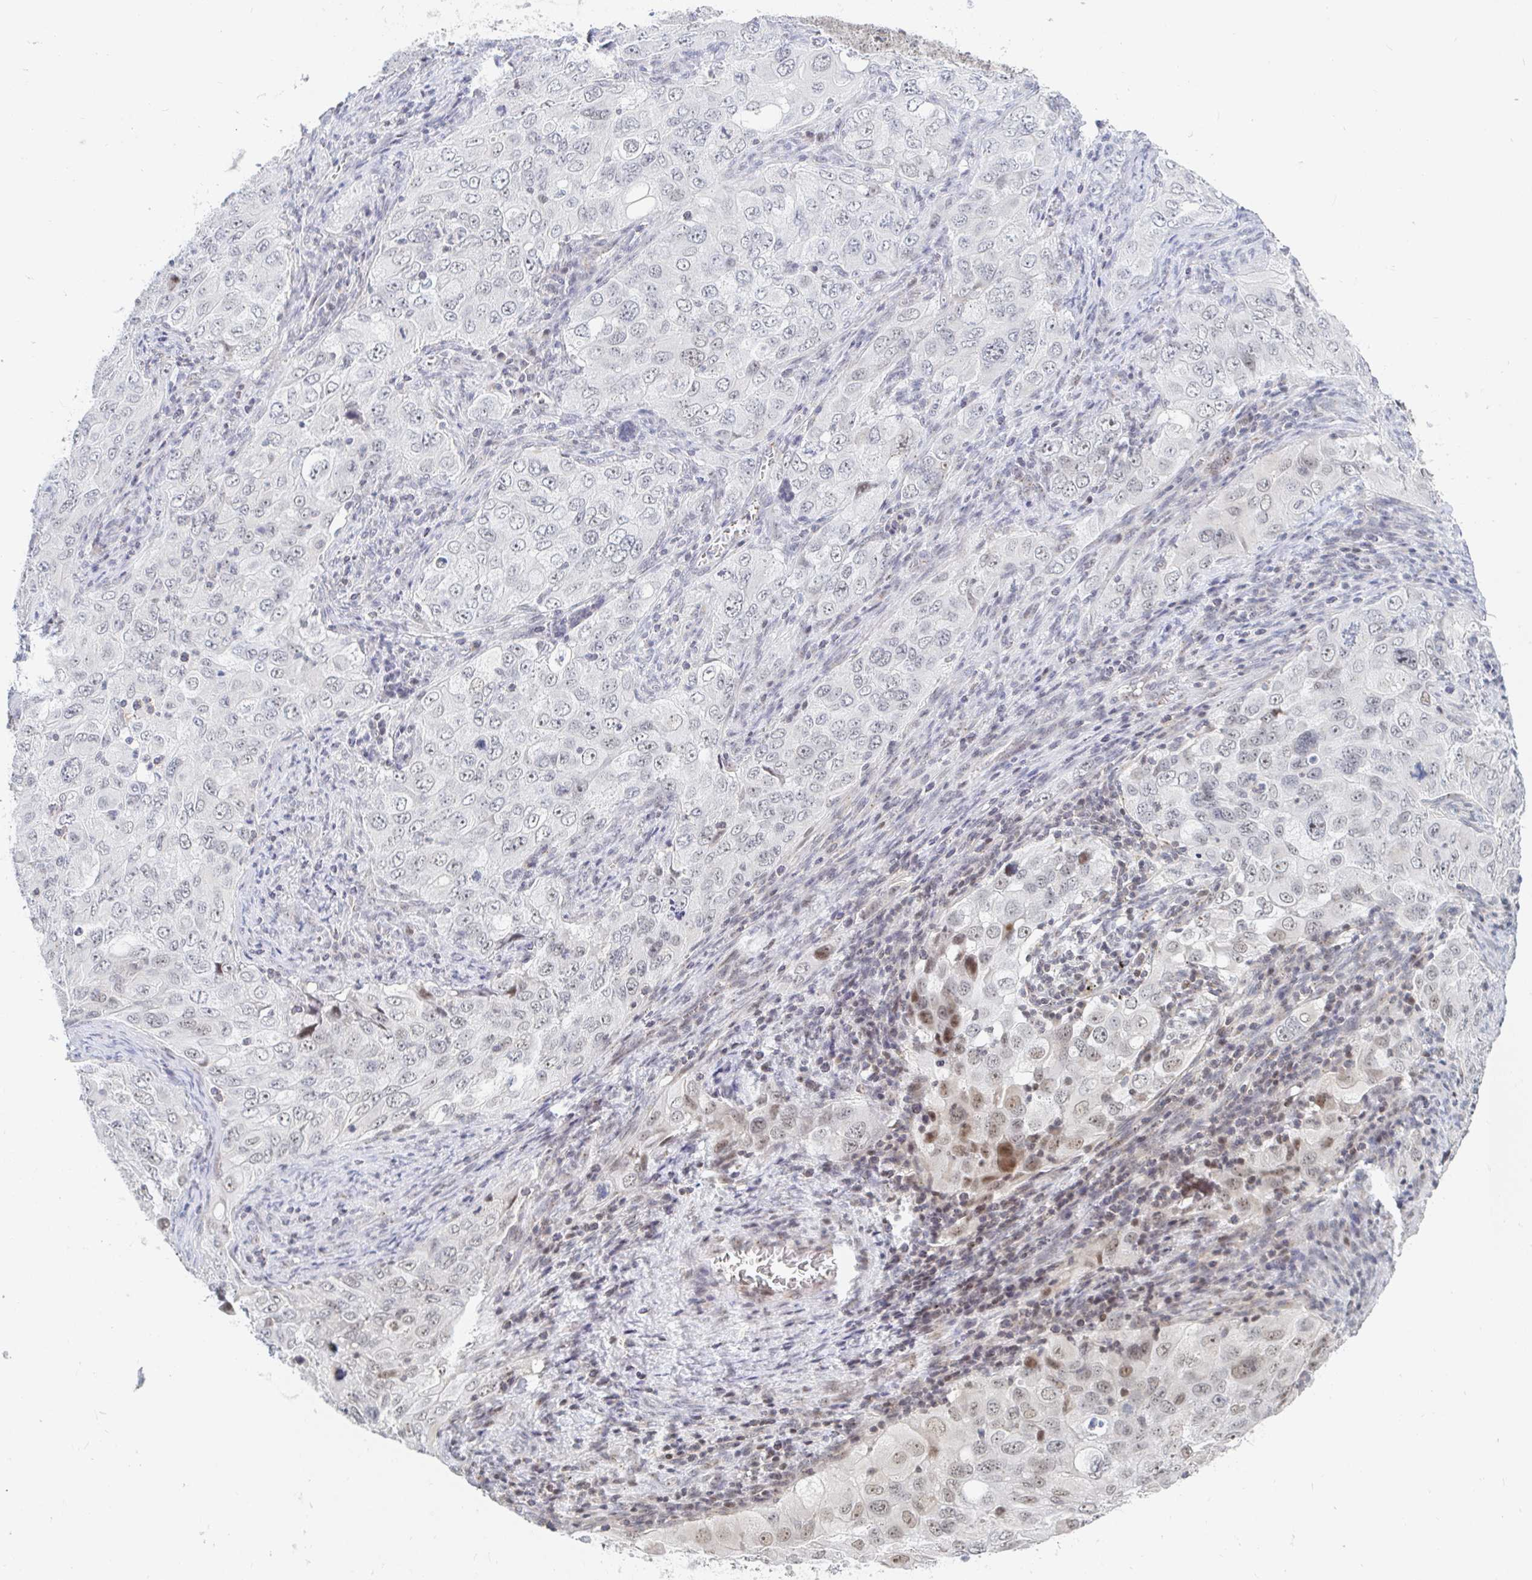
{"staining": {"intensity": "weak", "quantity": "<25%", "location": "nuclear"}, "tissue": "lung cancer", "cell_type": "Tumor cells", "image_type": "cancer", "snomed": [{"axis": "morphology", "description": "Adenocarcinoma, NOS"}, {"axis": "morphology", "description": "Adenocarcinoma, metastatic, NOS"}, {"axis": "topography", "description": "Lymph node"}, {"axis": "topography", "description": "Lung"}], "caption": "Immunohistochemistry of lung cancer (metastatic adenocarcinoma) shows no expression in tumor cells. (Stains: DAB immunohistochemistry with hematoxylin counter stain, Microscopy: brightfield microscopy at high magnification).", "gene": "CHD2", "patient": {"sex": "female", "age": 42}}